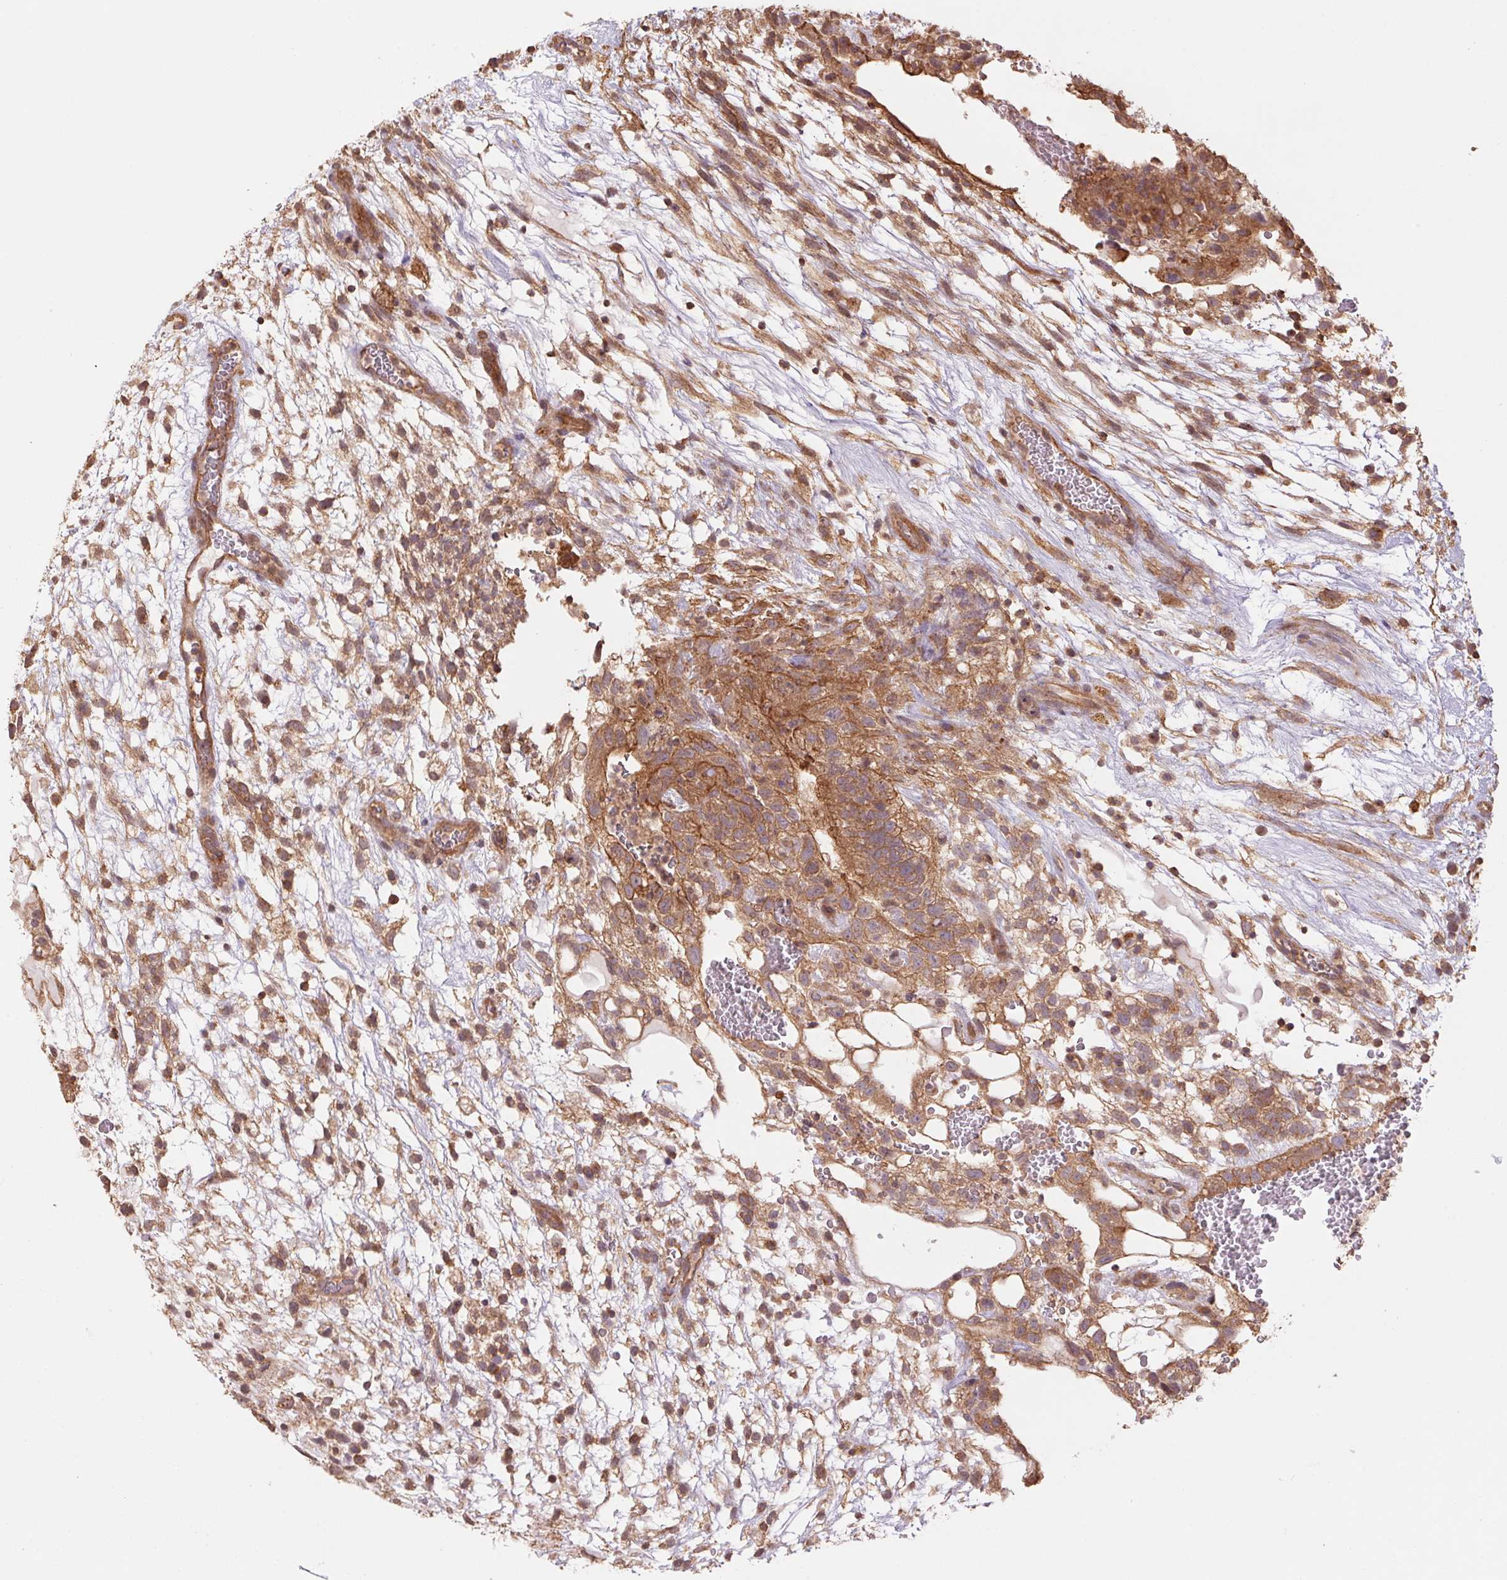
{"staining": {"intensity": "moderate", "quantity": ">75%", "location": "cytoplasmic/membranous"}, "tissue": "testis cancer", "cell_type": "Tumor cells", "image_type": "cancer", "snomed": [{"axis": "morphology", "description": "Normal tissue, NOS"}, {"axis": "morphology", "description": "Carcinoma, Embryonal, NOS"}, {"axis": "topography", "description": "Testis"}], "caption": "Protein staining by immunohistochemistry (IHC) reveals moderate cytoplasmic/membranous positivity in approximately >75% of tumor cells in testis cancer (embryonal carcinoma).", "gene": "TUBA3D", "patient": {"sex": "male", "age": 32}}